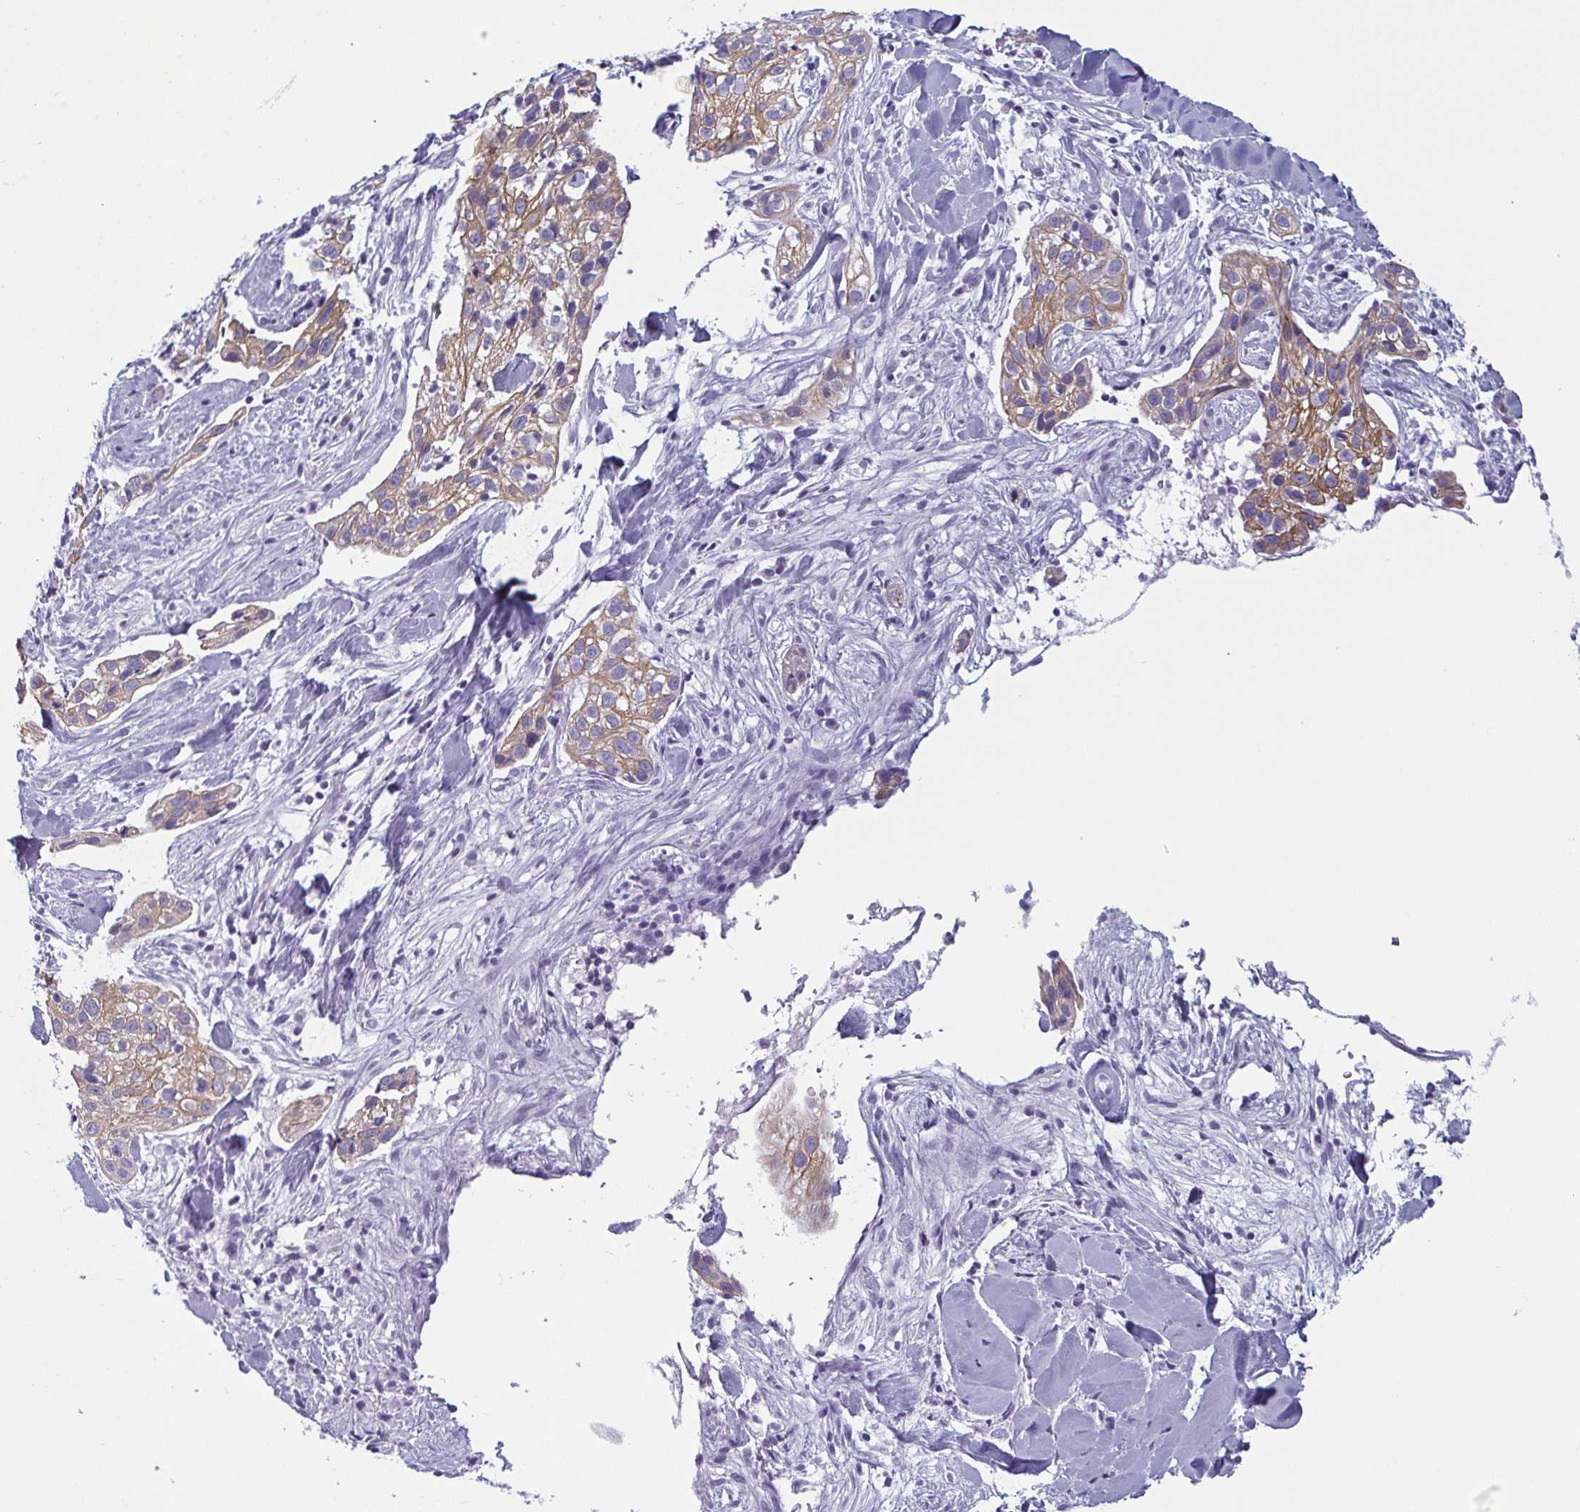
{"staining": {"intensity": "weak", "quantity": ">75%", "location": "cytoplasmic/membranous"}, "tissue": "skin cancer", "cell_type": "Tumor cells", "image_type": "cancer", "snomed": [{"axis": "morphology", "description": "Squamous cell carcinoma, NOS"}, {"axis": "topography", "description": "Skin"}], "caption": "Immunohistochemistry (DAB (3,3'-diaminobenzidine)) staining of skin cancer reveals weak cytoplasmic/membranous protein staining in approximately >75% of tumor cells.", "gene": "KRT78", "patient": {"sex": "male", "age": 82}}